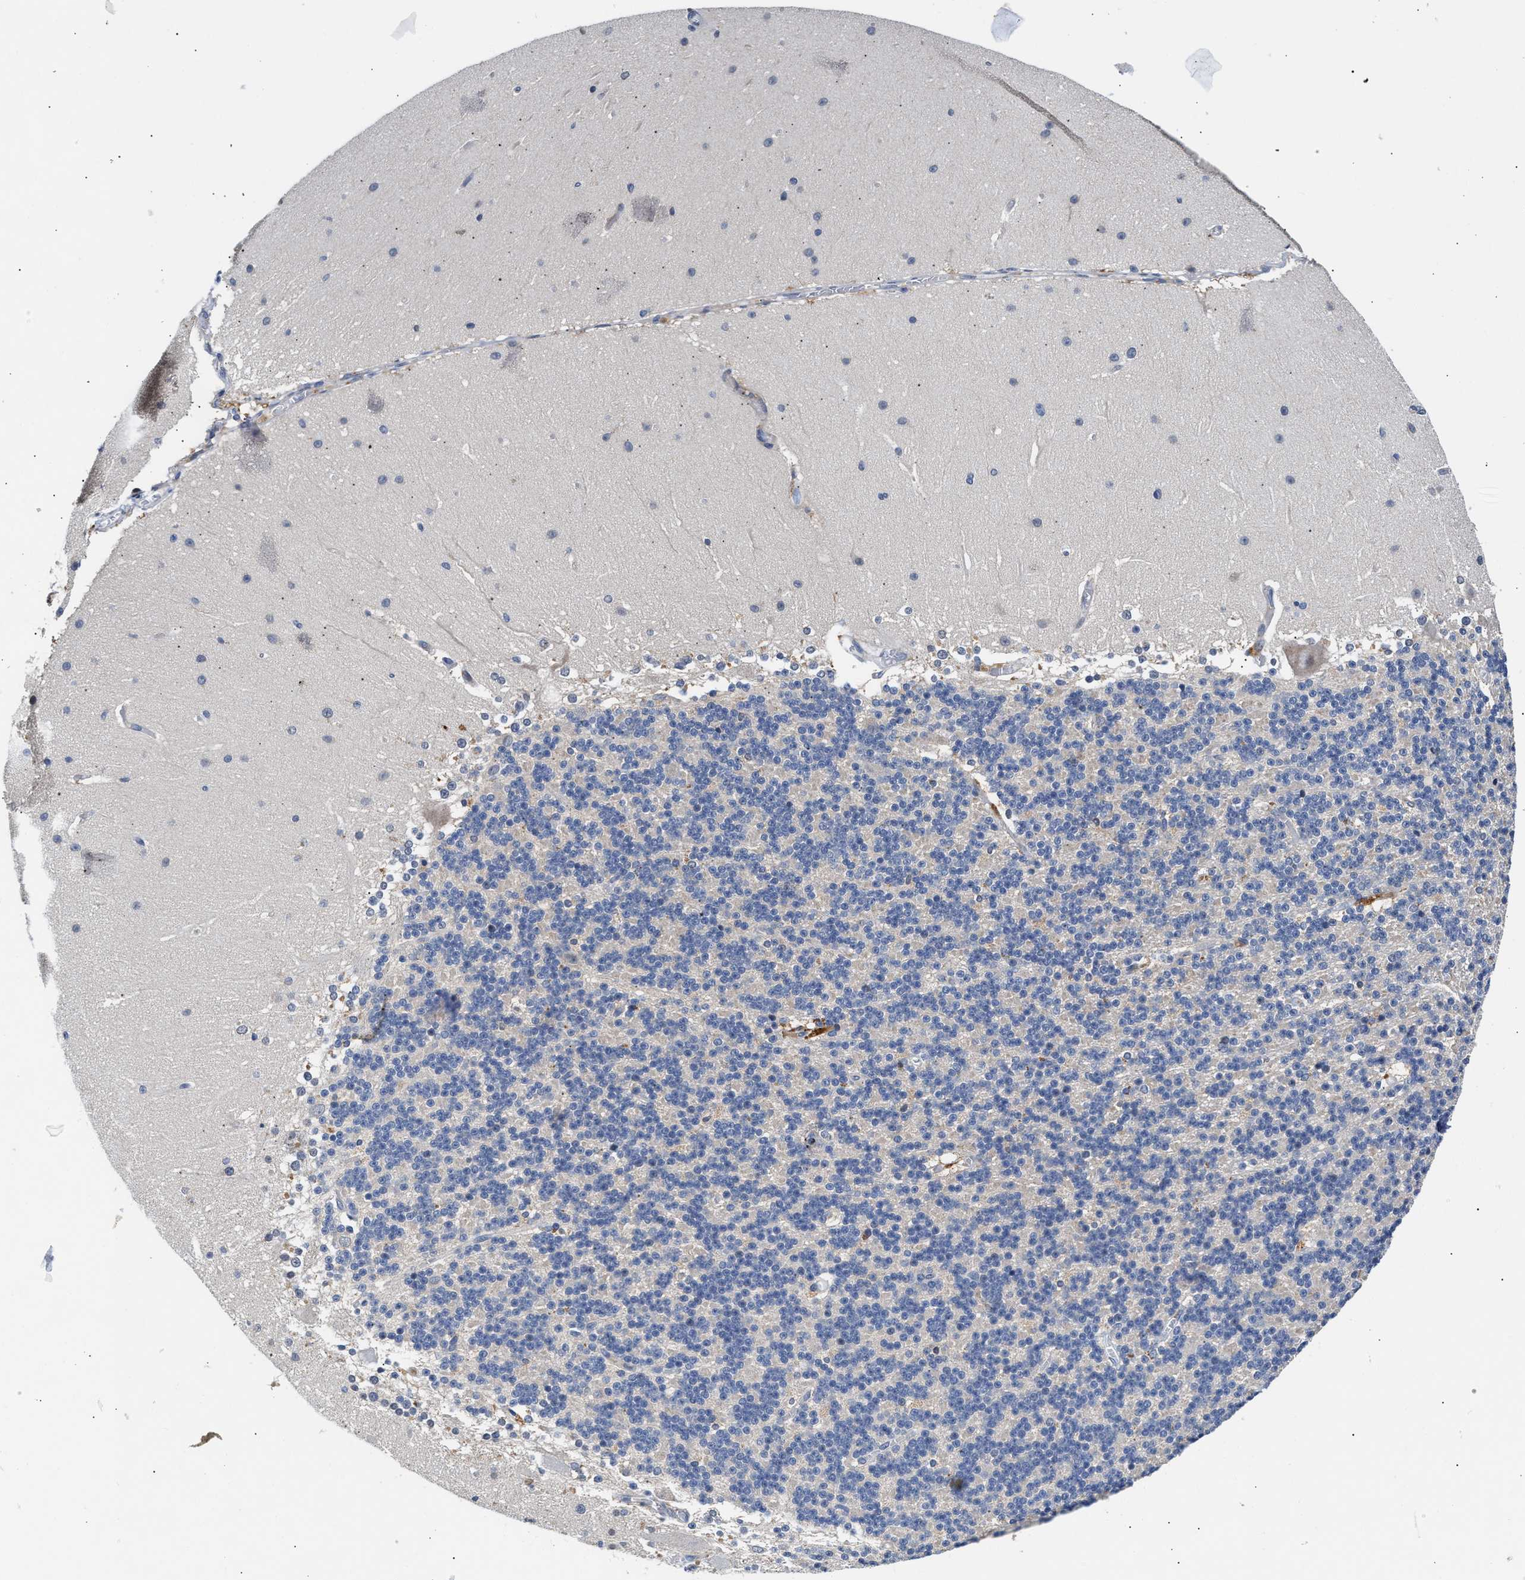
{"staining": {"intensity": "negative", "quantity": "none", "location": "none"}, "tissue": "cerebellum", "cell_type": "Cells in granular layer", "image_type": "normal", "snomed": [{"axis": "morphology", "description": "Normal tissue, NOS"}, {"axis": "topography", "description": "Cerebellum"}], "caption": "Immunohistochemistry (IHC) micrograph of normal cerebellum stained for a protein (brown), which shows no expression in cells in granular layer.", "gene": "CCDC146", "patient": {"sex": "female", "age": 19}}